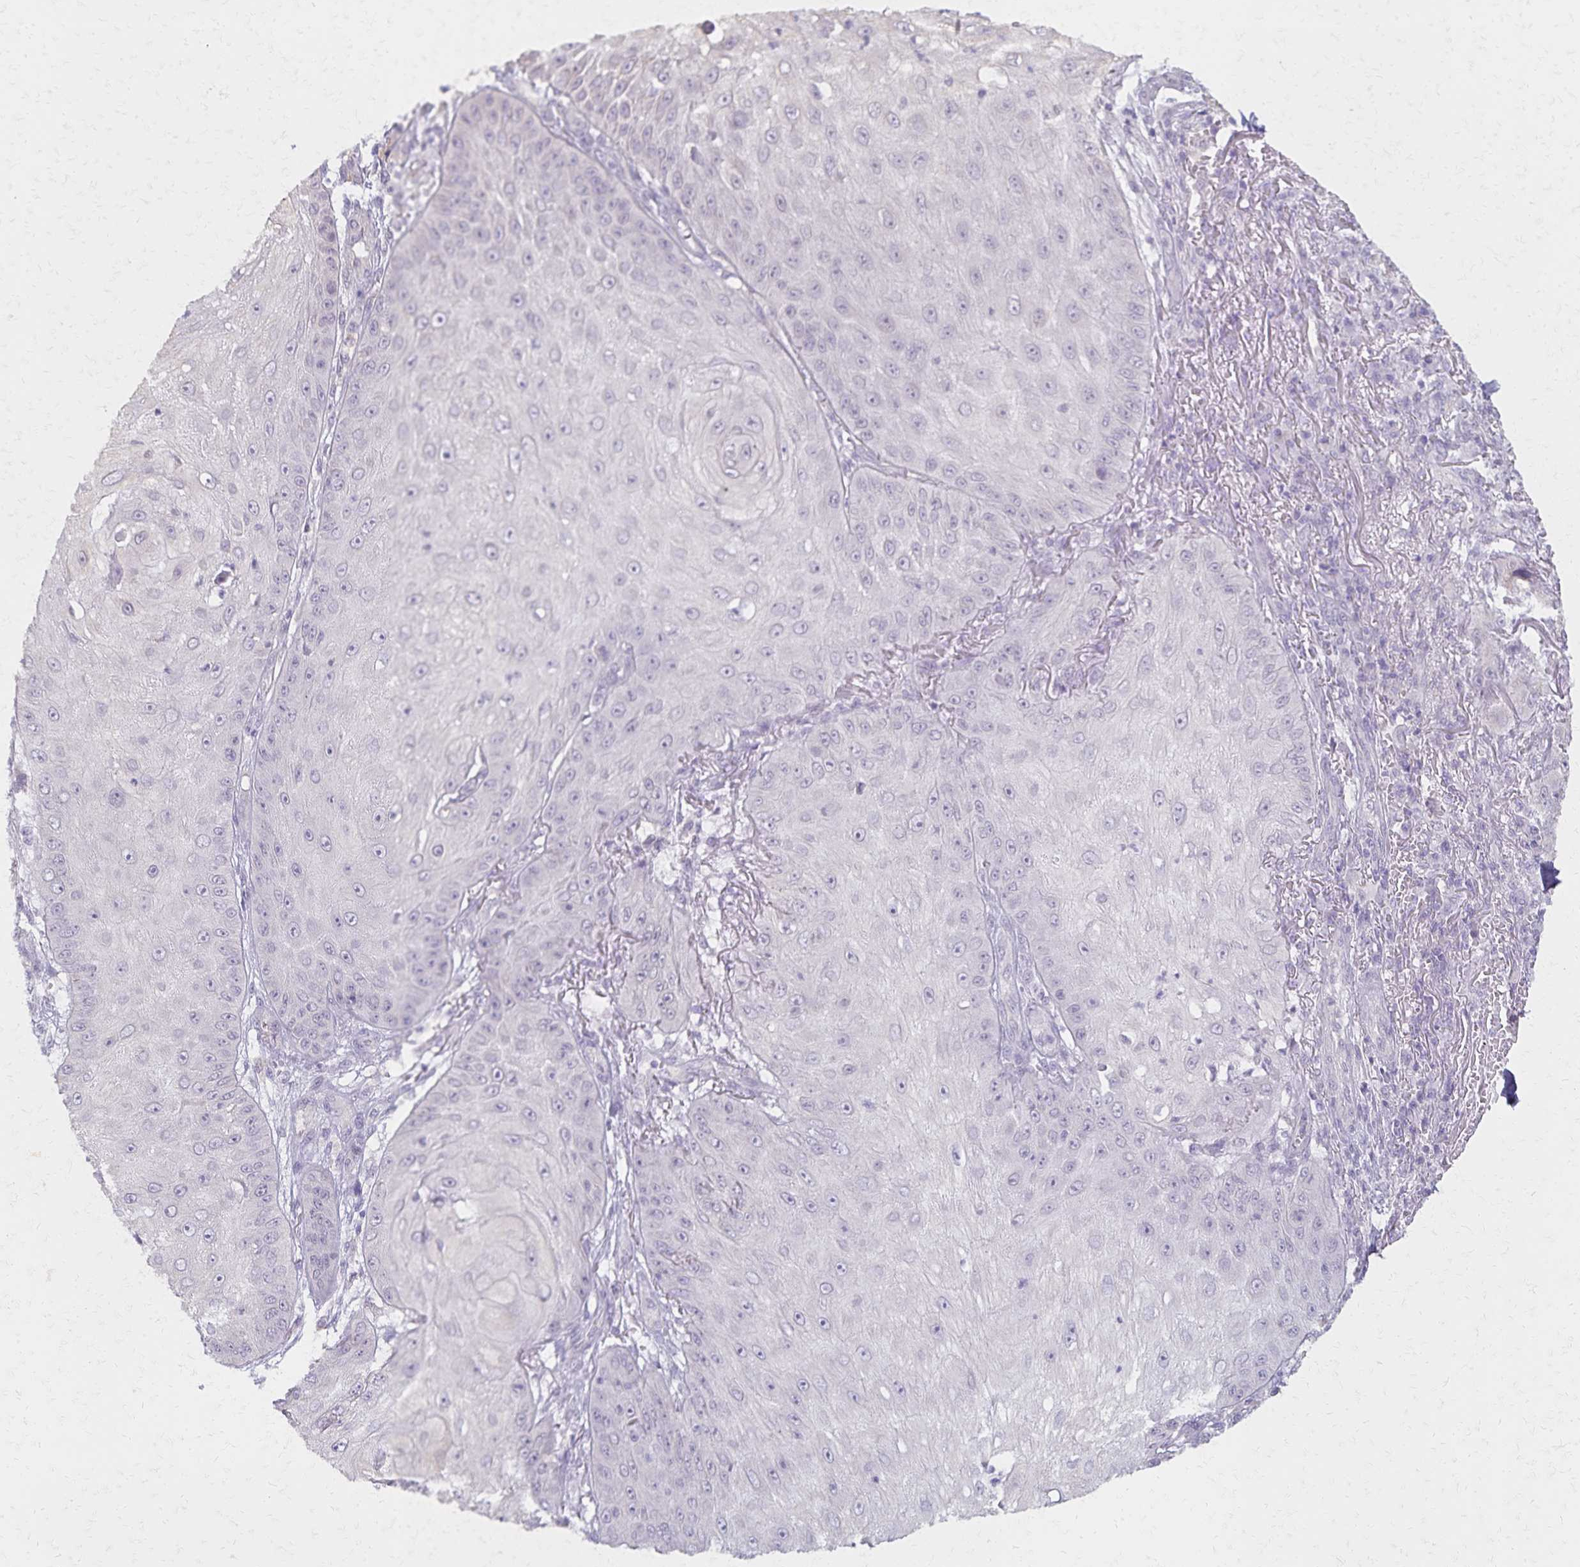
{"staining": {"intensity": "negative", "quantity": "none", "location": "none"}, "tissue": "skin cancer", "cell_type": "Tumor cells", "image_type": "cancer", "snomed": [{"axis": "morphology", "description": "Squamous cell carcinoma, NOS"}, {"axis": "topography", "description": "Skin"}], "caption": "DAB (3,3'-diaminobenzidine) immunohistochemical staining of human skin squamous cell carcinoma demonstrates no significant staining in tumor cells. (DAB (3,3'-diaminobenzidine) immunohistochemistry (IHC) visualized using brightfield microscopy, high magnification).", "gene": "KISS1", "patient": {"sex": "male", "age": 70}}